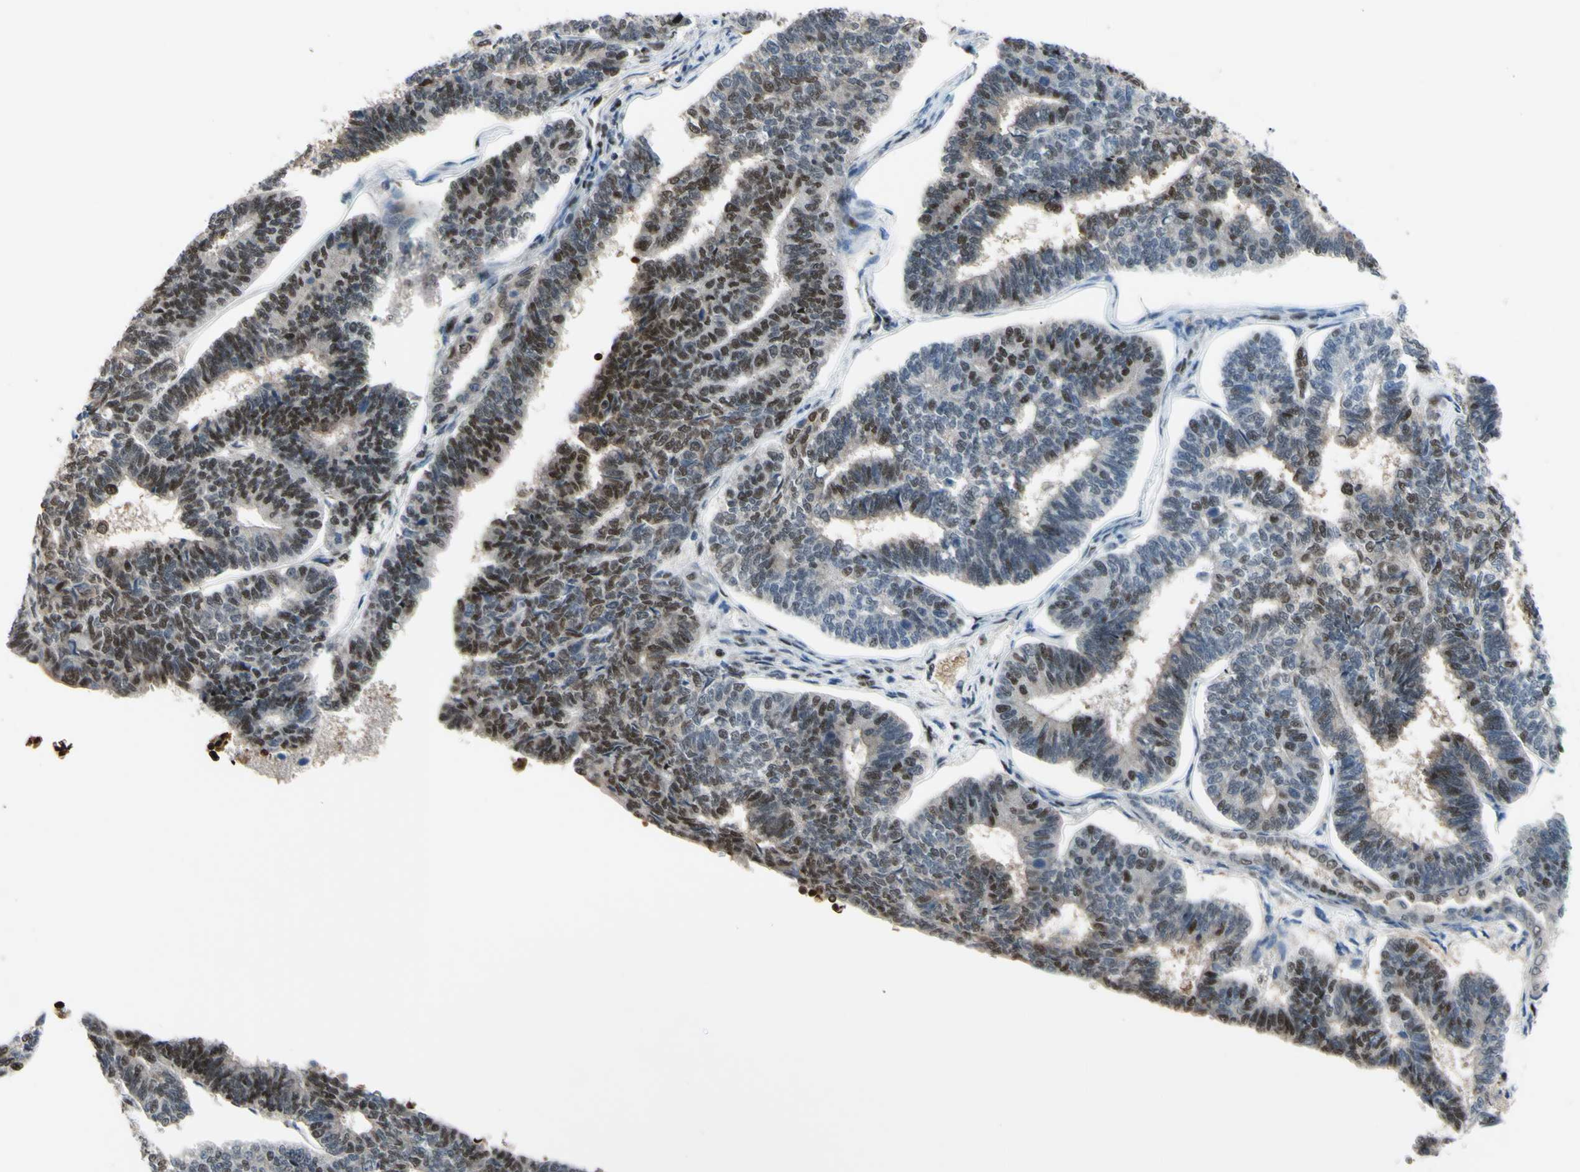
{"staining": {"intensity": "moderate", "quantity": ">75%", "location": "nuclear"}, "tissue": "endometrial cancer", "cell_type": "Tumor cells", "image_type": "cancer", "snomed": [{"axis": "morphology", "description": "Adenocarcinoma, NOS"}, {"axis": "topography", "description": "Endometrium"}], "caption": "A brown stain shows moderate nuclear staining of a protein in human endometrial cancer tumor cells.", "gene": "THAP12", "patient": {"sex": "female", "age": 70}}